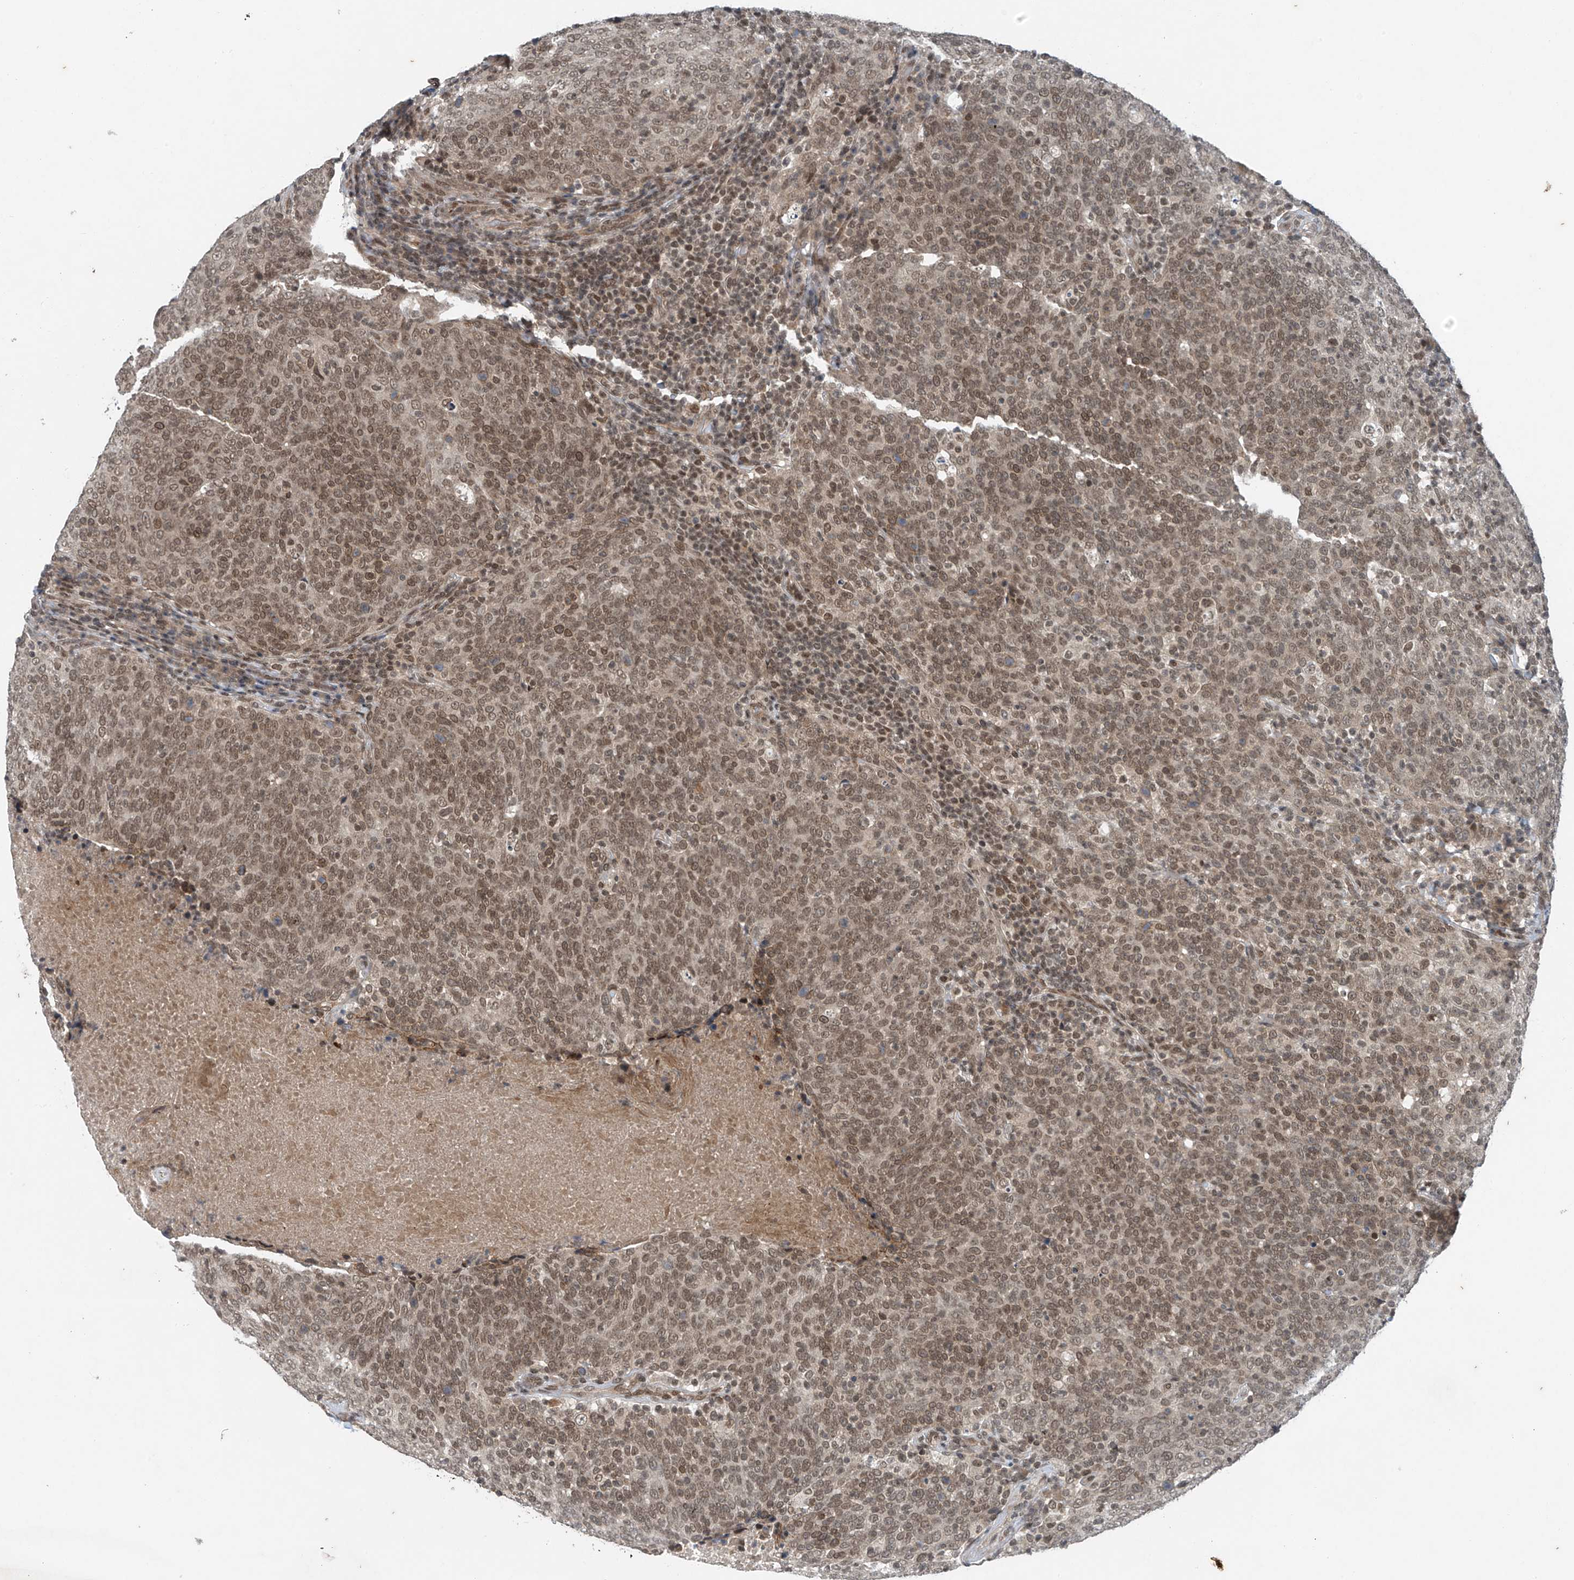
{"staining": {"intensity": "moderate", "quantity": ">75%", "location": "nuclear"}, "tissue": "head and neck cancer", "cell_type": "Tumor cells", "image_type": "cancer", "snomed": [{"axis": "morphology", "description": "Squamous cell carcinoma, NOS"}, {"axis": "morphology", "description": "Squamous cell carcinoma, metastatic, NOS"}, {"axis": "topography", "description": "Lymph node"}, {"axis": "topography", "description": "Head-Neck"}], "caption": "Head and neck cancer stained with a brown dye reveals moderate nuclear positive positivity in about >75% of tumor cells.", "gene": "TAF8", "patient": {"sex": "male", "age": 62}}